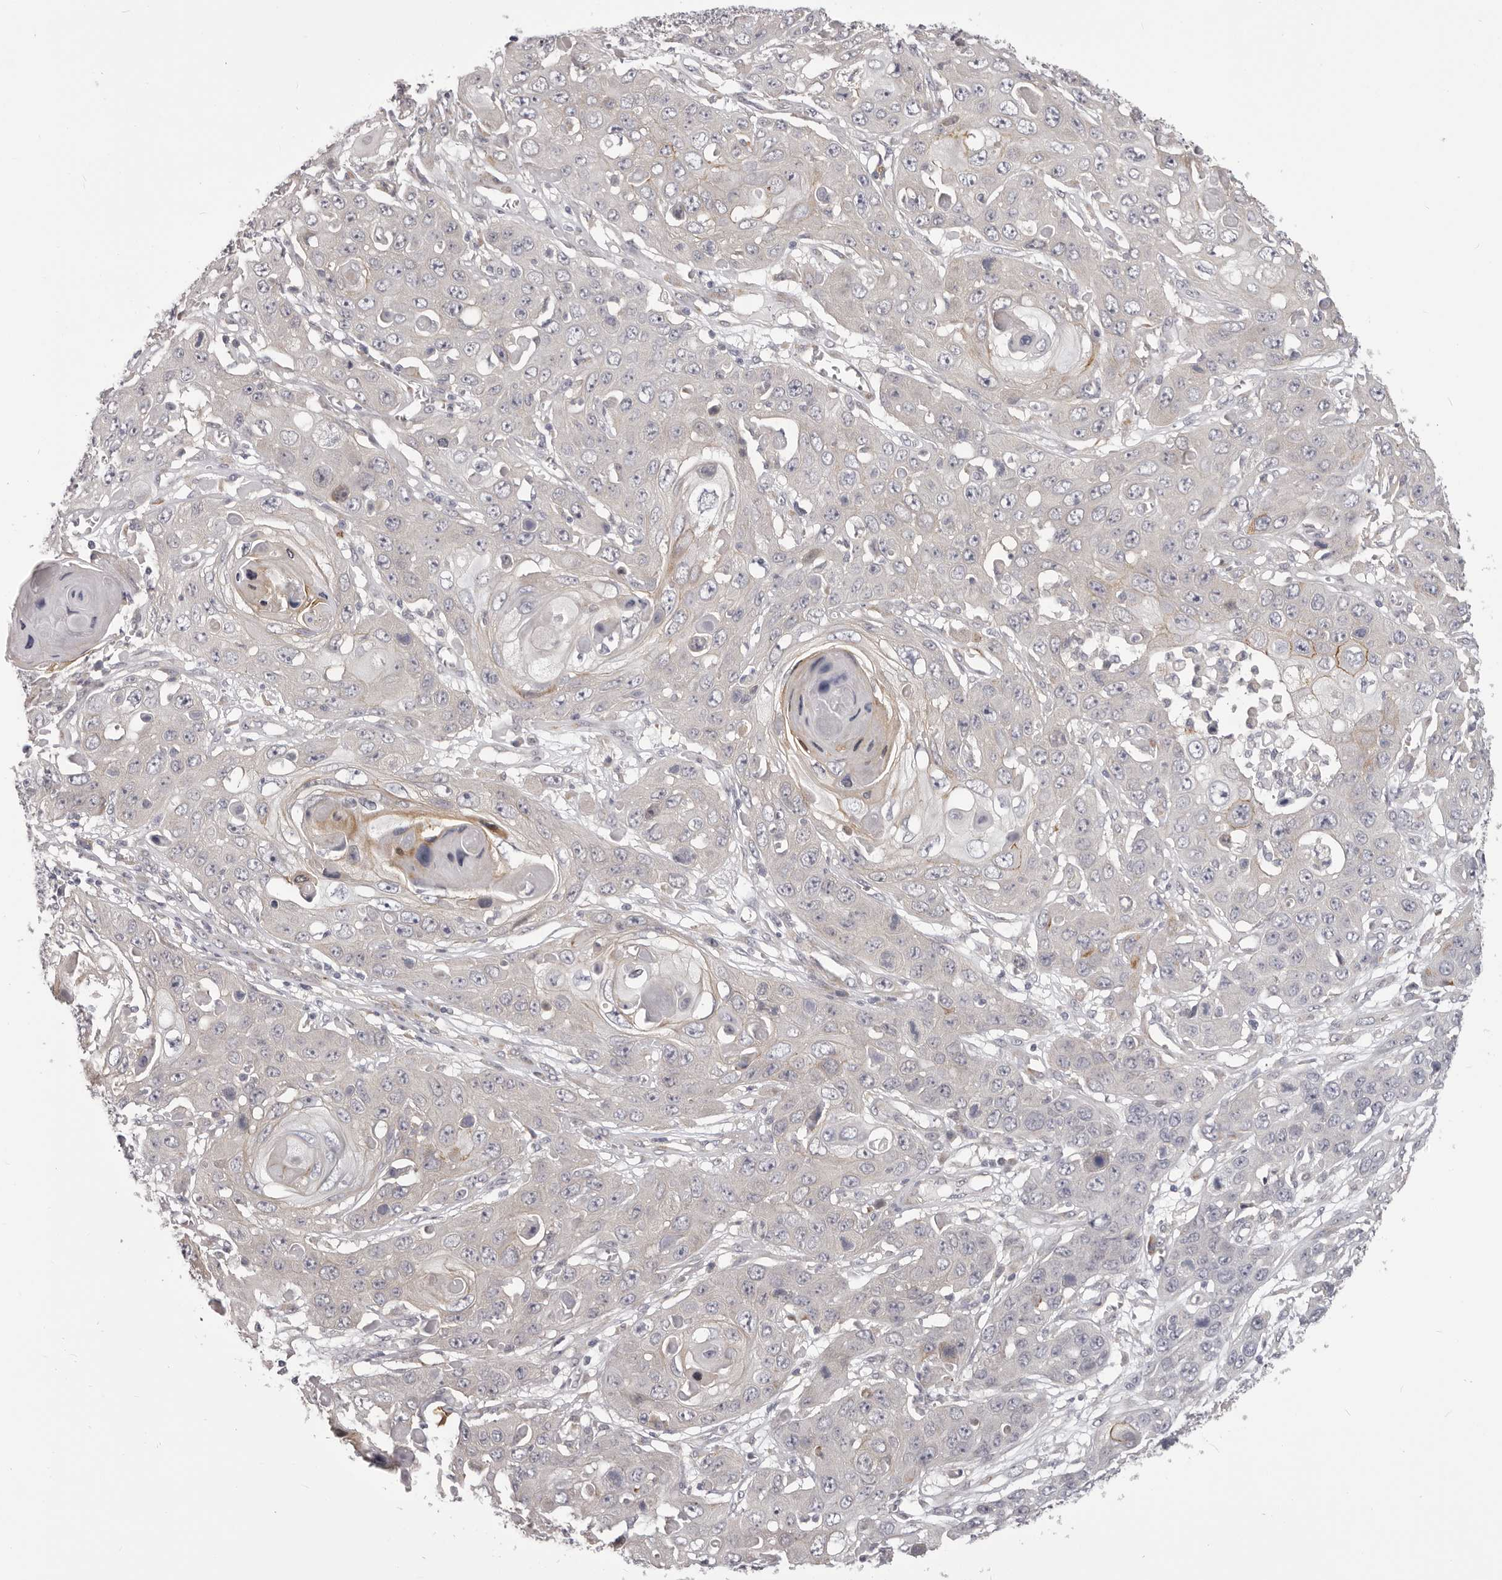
{"staining": {"intensity": "moderate", "quantity": "25%-75%", "location": "cytoplasmic/membranous"}, "tissue": "skin cancer", "cell_type": "Tumor cells", "image_type": "cancer", "snomed": [{"axis": "morphology", "description": "Squamous cell carcinoma, NOS"}, {"axis": "topography", "description": "Skin"}], "caption": "Human skin cancer stained with a brown dye exhibits moderate cytoplasmic/membranous positive staining in approximately 25%-75% of tumor cells.", "gene": "OTUD3", "patient": {"sex": "male", "age": 55}}